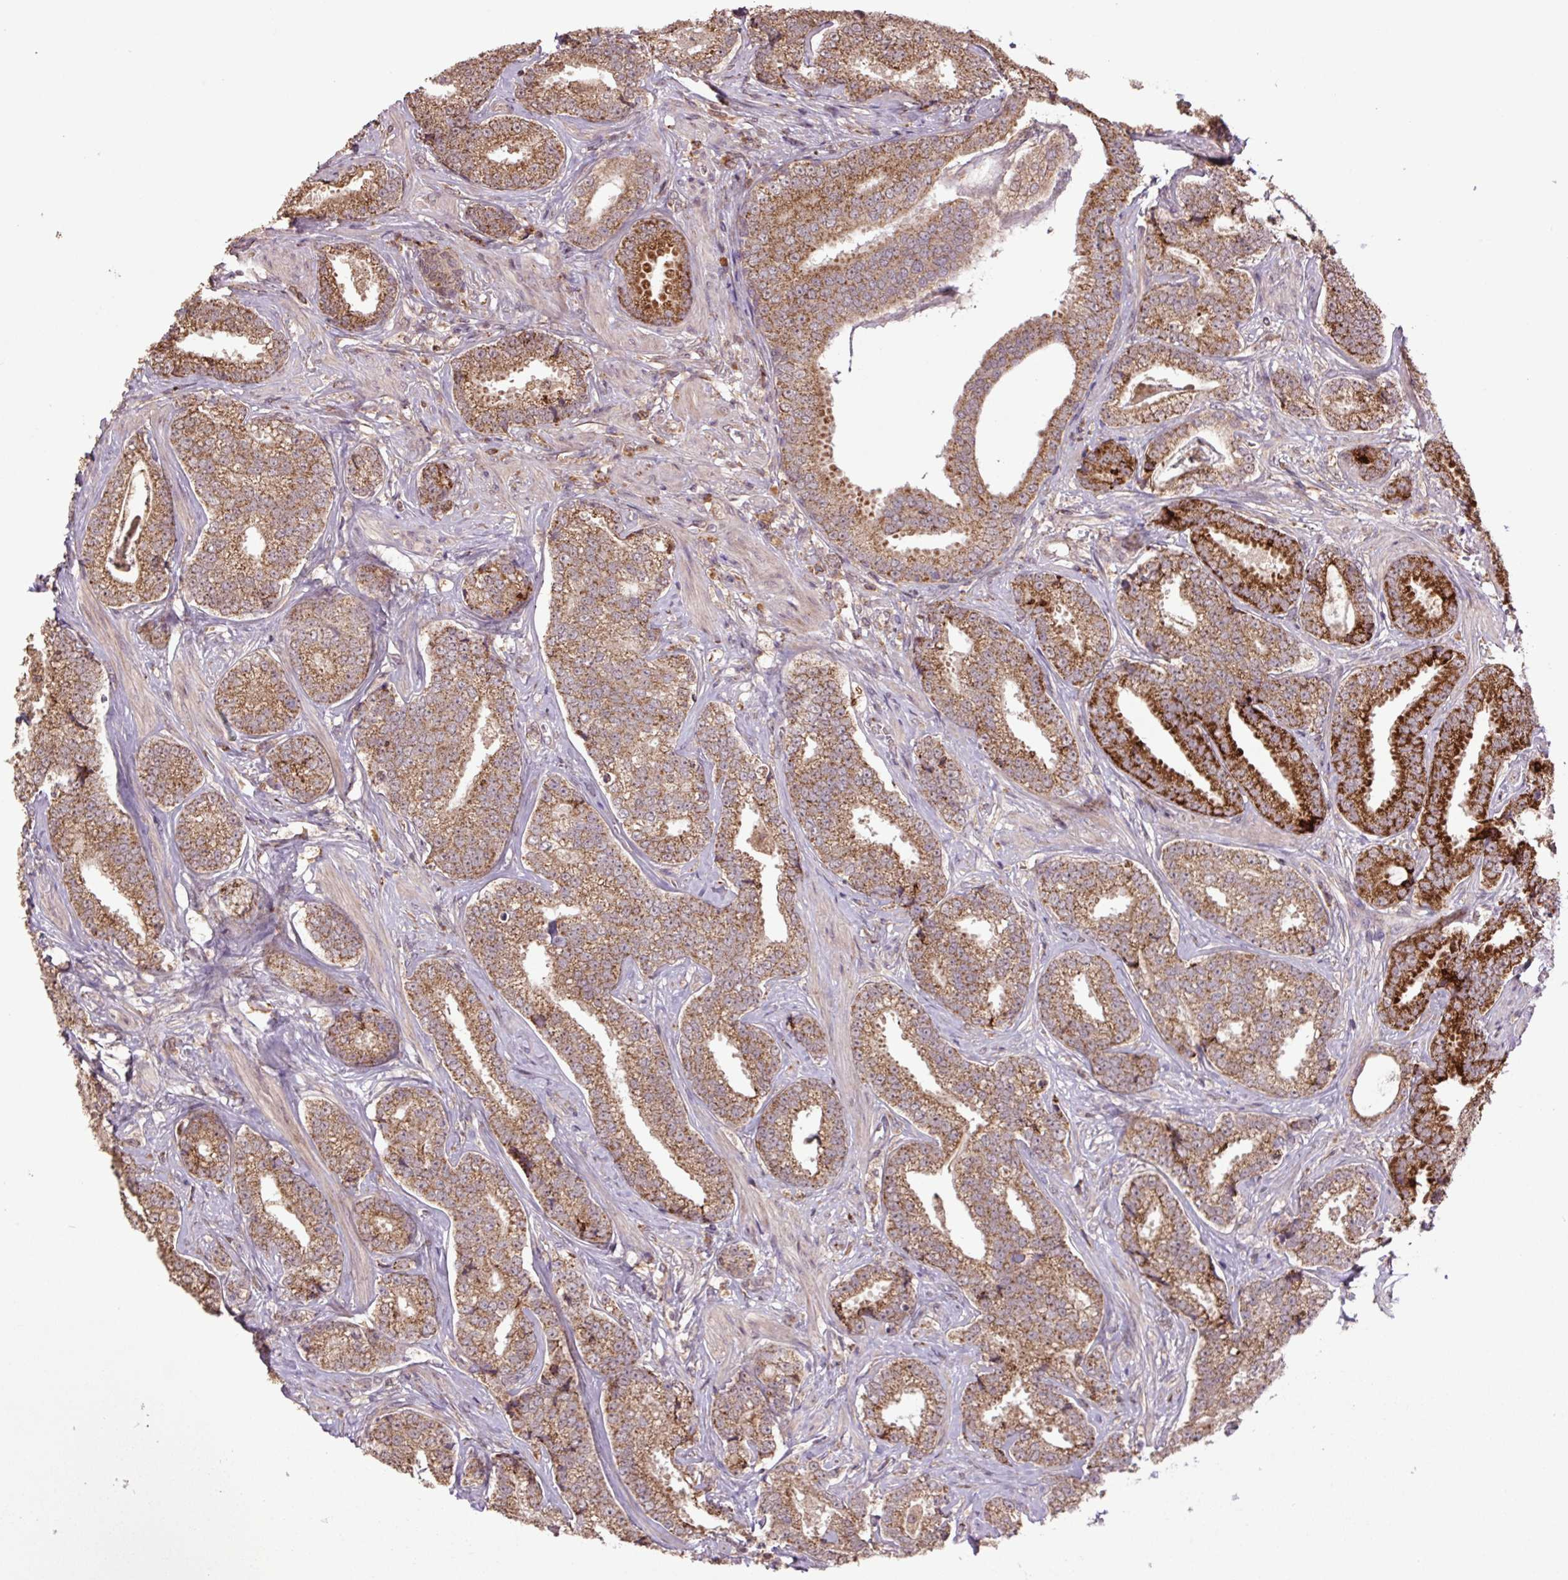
{"staining": {"intensity": "strong", "quantity": ">75%", "location": "cytoplasmic/membranous"}, "tissue": "prostate cancer", "cell_type": "Tumor cells", "image_type": "cancer", "snomed": [{"axis": "morphology", "description": "Adenocarcinoma, Low grade"}, {"axis": "topography", "description": "Prostate"}], "caption": "Prostate cancer (adenocarcinoma (low-grade)) tissue demonstrates strong cytoplasmic/membranous expression in about >75% of tumor cells", "gene": "TMEM160", "patient": {"sex": "male", "age": 63}}